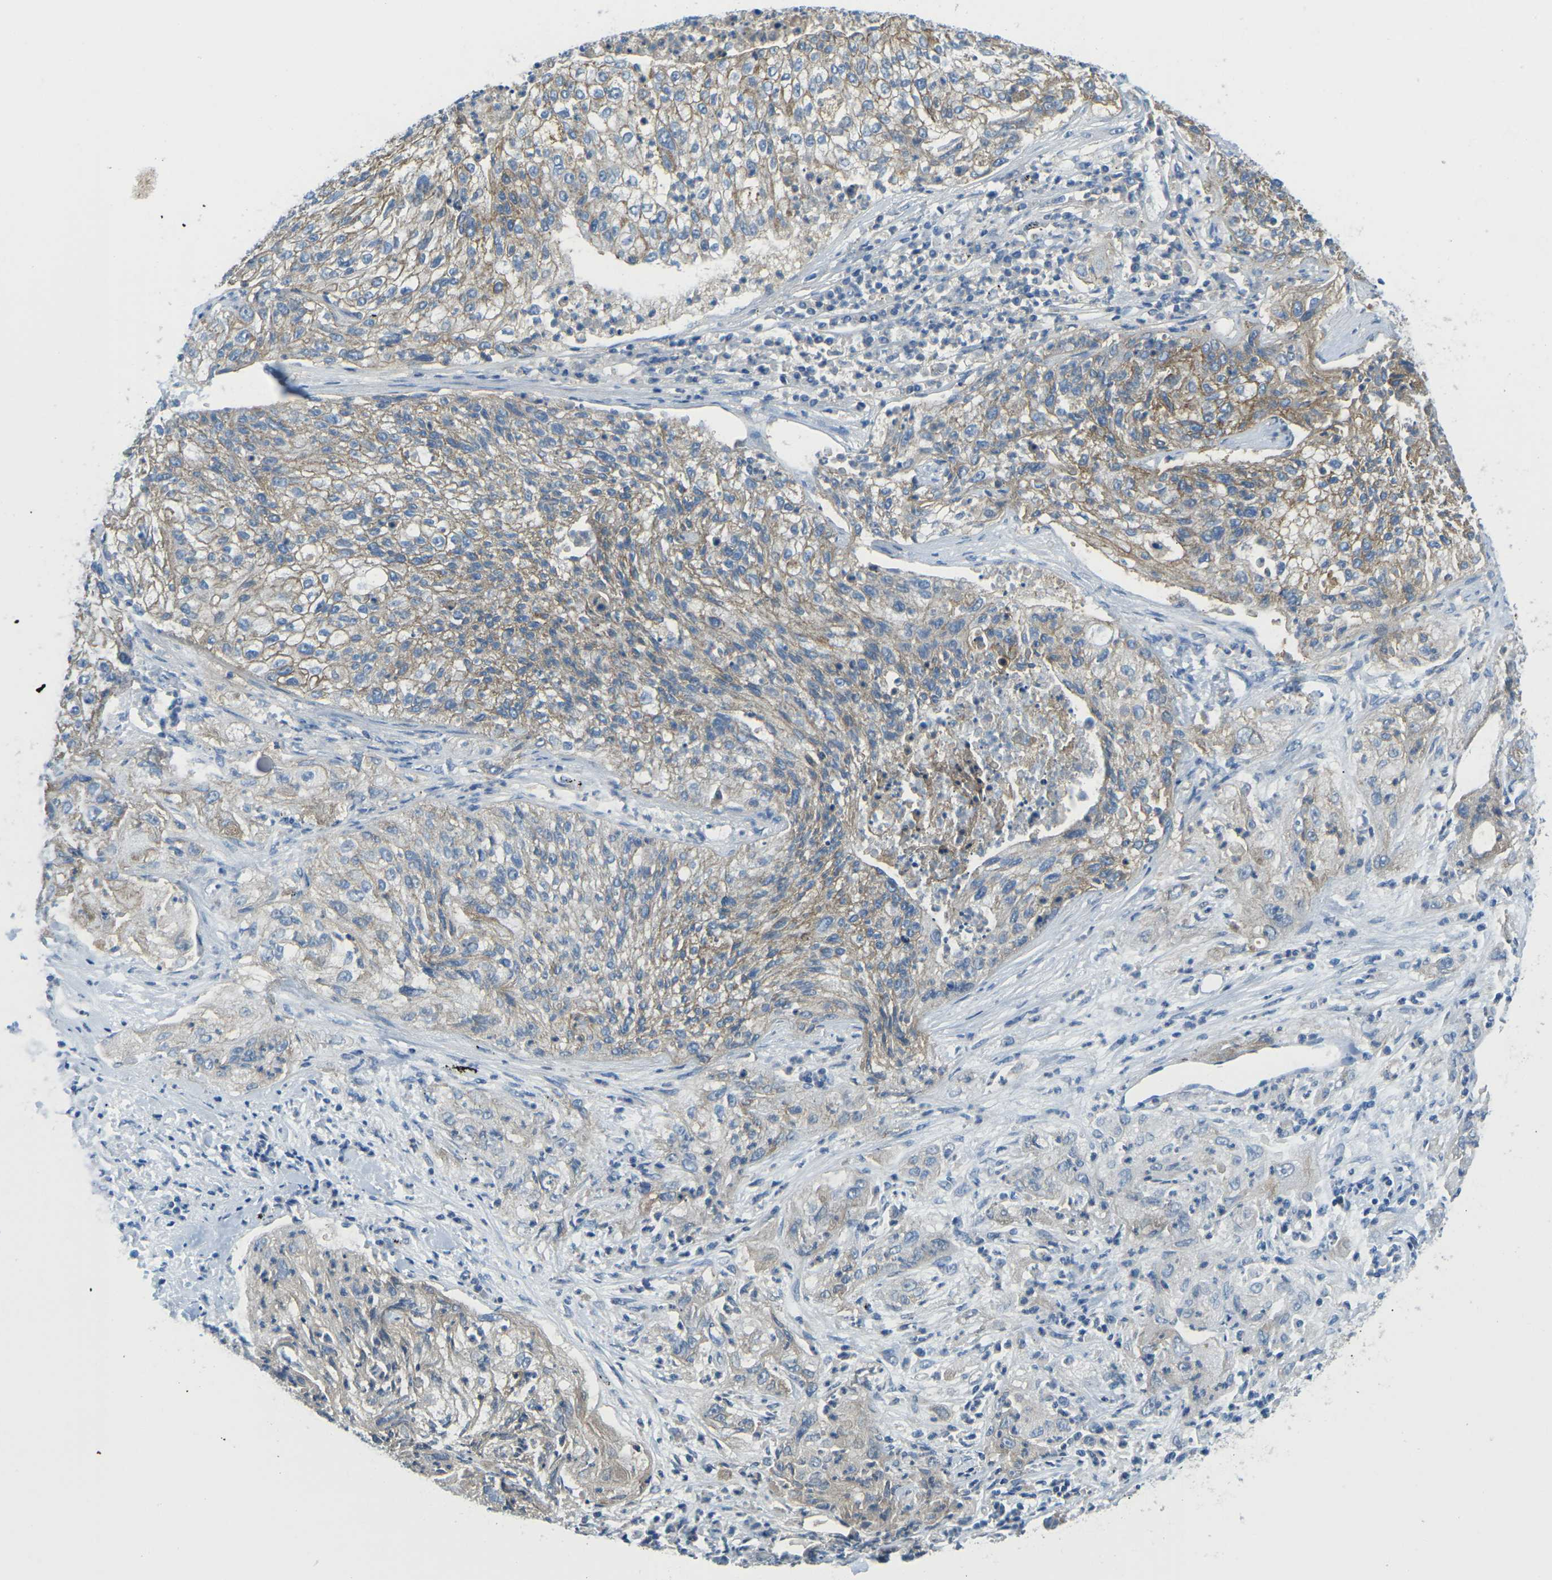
{"staining": {"intensity": "weak", "quantity": ">75%", "location": "cytoplasmic/membranous"}, "tissue": "lung cancer", "cell_type": "Tumor cells", "image_type": "cancer", "snomed": [{"axis": "morphology", "description": "Inflammation, NOS"}, {"axis": "morphology", "description": "Squamous cell carcinoma, NOS"}, {"axis": "topography", "description": "Lymph node"}, {"axis": "topography", "description": "Soft tissue"}, {"axis": "topography", "description": "Lung"}], "caption": "A high-resolution histopathology image shows IHC staining of lung squamous cell carcinoma, which reveals weak cytoplasmic/membranous positivity in about >75% of tumor cells.", "gene": "CD47", "patient": {"sex": "male", "age": 66}}